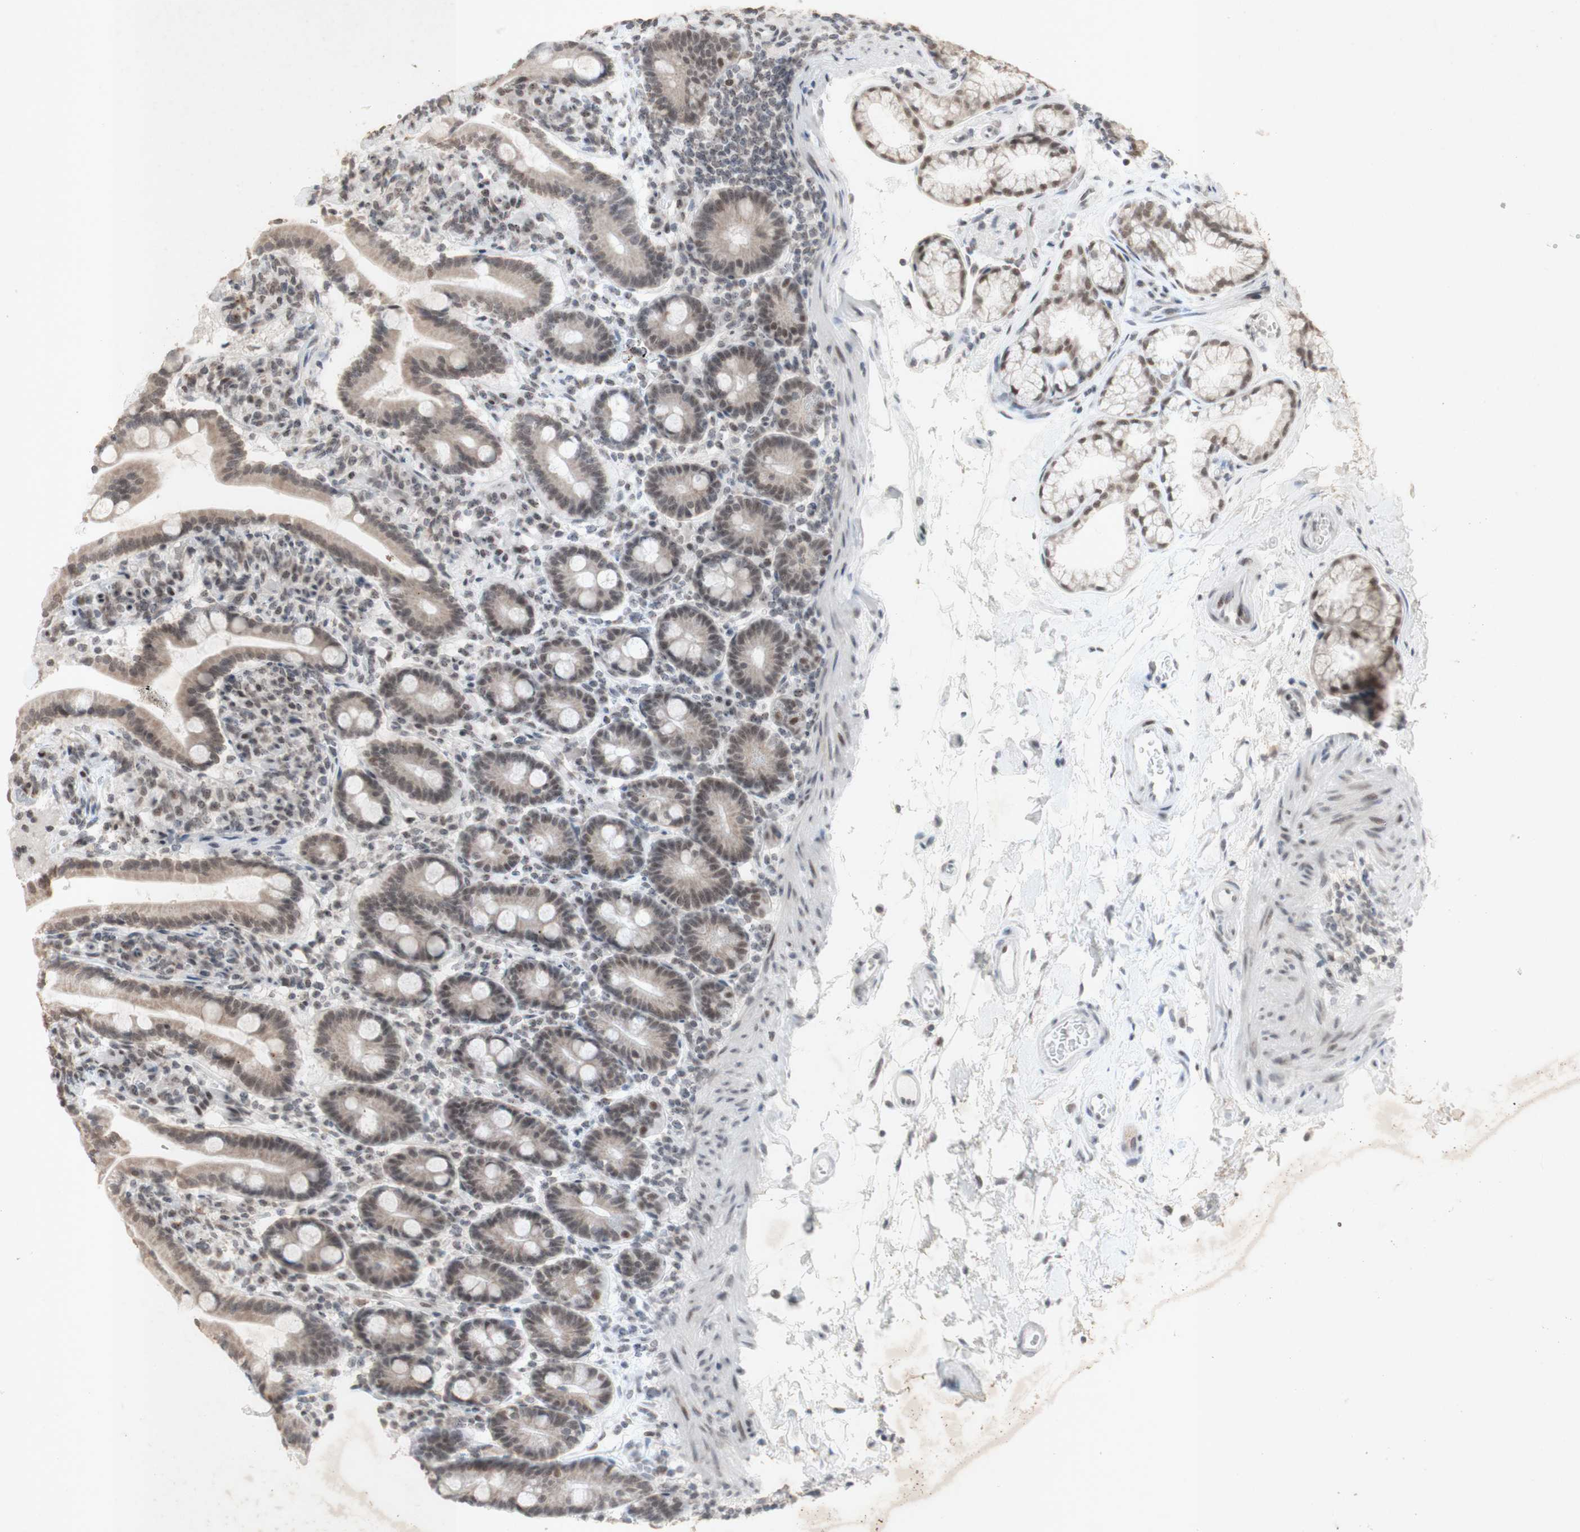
{"staining": {"intensity": "weak", "quantity": ">75%", "location": "cytoplasmic/membranous,nuclear"}, "tissue": "duodenum", "cell_type": "Glandular cells", "image_type": "normal", "snomed": [{"axis": "morphology", "description": "Normal tissue, NOS"}, {"axis": "topography", "description": "Duodenum"}], "caption": "IHC histopathology image of unremarkable duodenum: duodenum stained using immunohistochemistry (IHC) demonstrates low levels of weak protein expression localized specifically in the cytoplasmic/membranous,nuclear of glandular cells, appearing as a cytoplasmic/membranous,nuclear brown color.", "gene": "CENPB", "patient": {"sex": "male", "age": 54}}